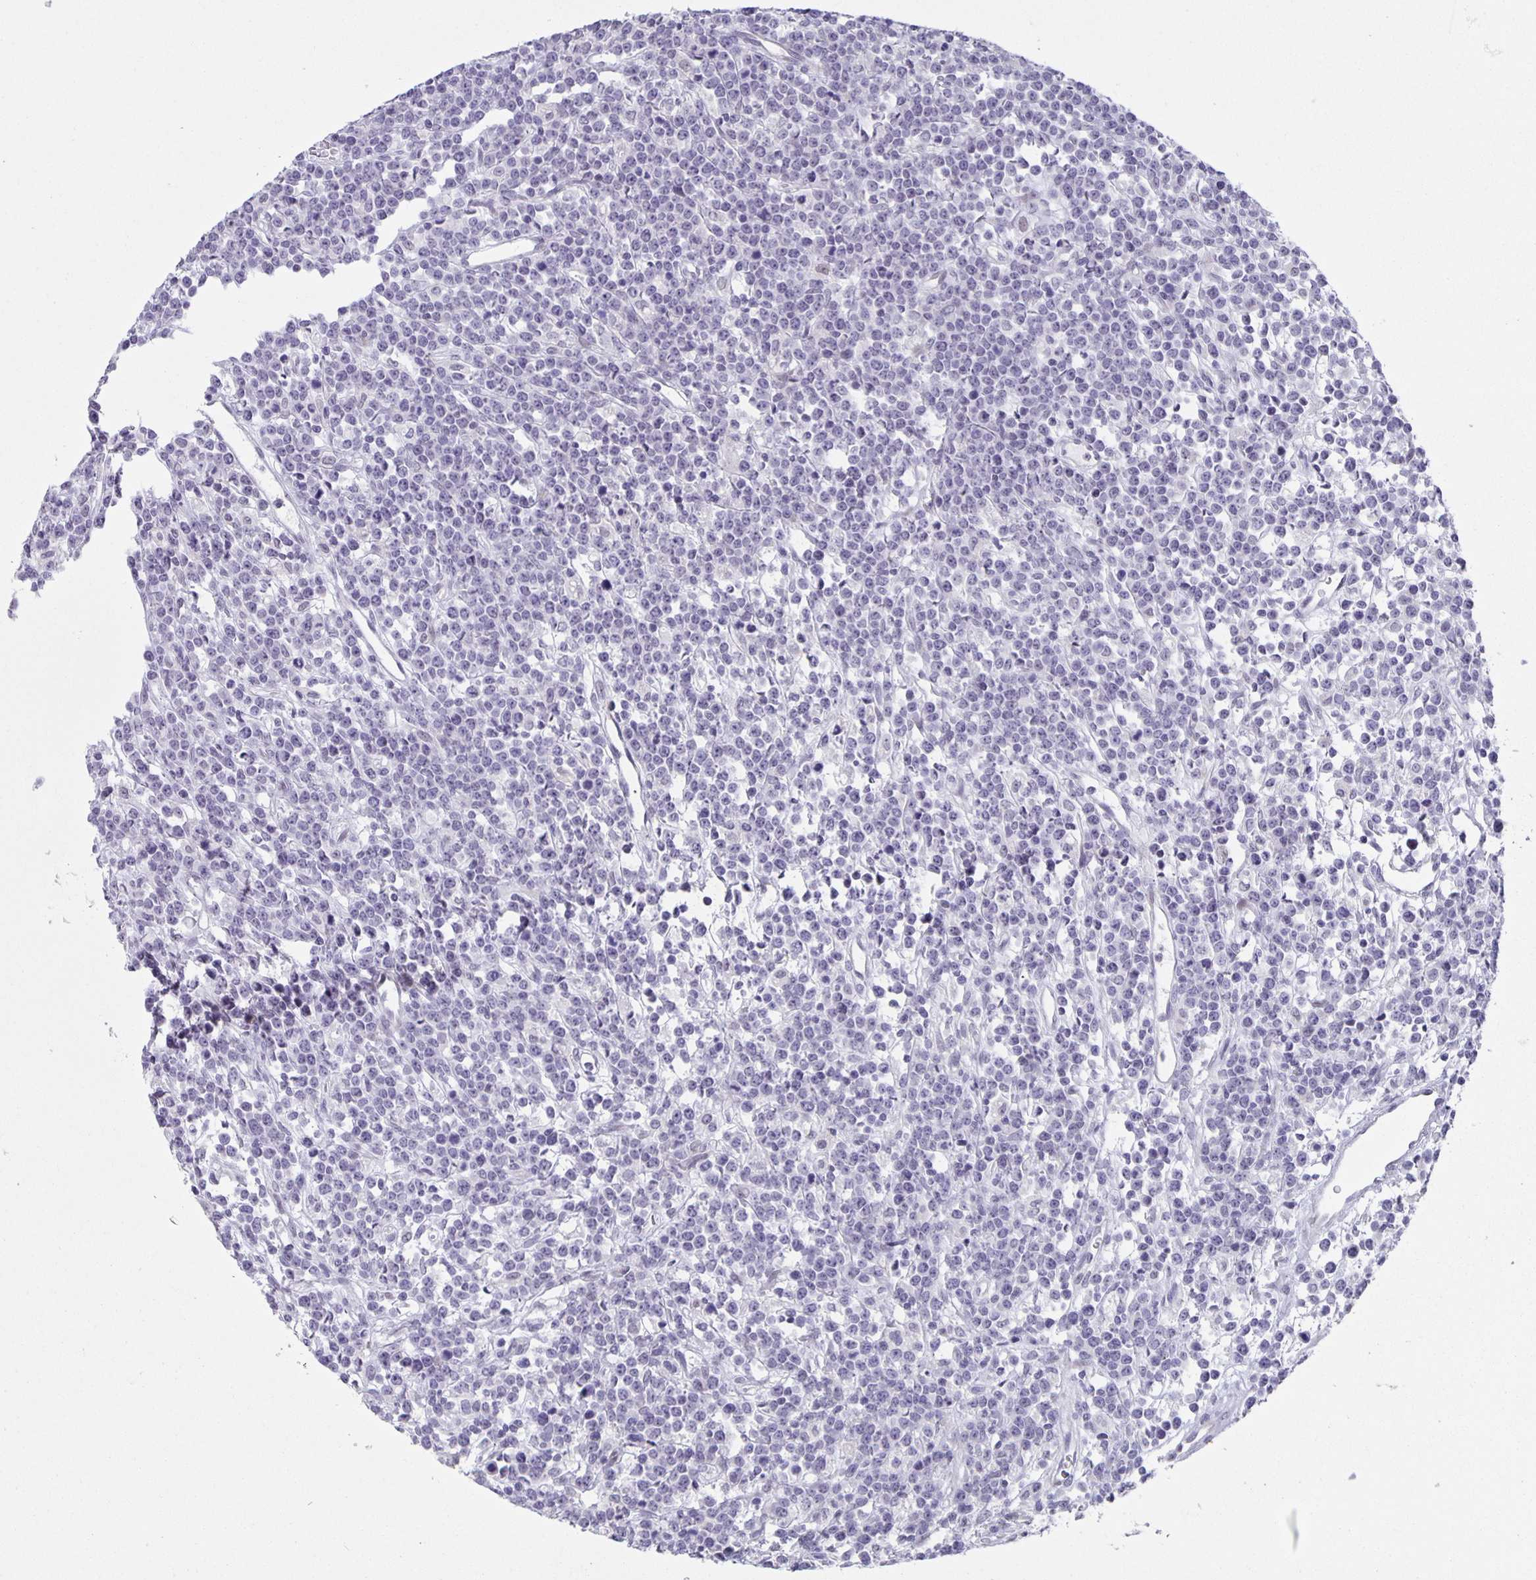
{"staining": {"intensity": "negative", "quantity": "none", "location": "none"}, "tissue": "lymphoma", "cell_type": "Tumor cells", "image_type": "cancer", "snomed": [{"axis": "morphology", "description": "Malignant lymphoma, non-Hodgkin's type, High grade"}, {"axis": "topography", "description": "Ovary"}], "caption": "High magnification brightfield microscopy of lymphoma stained with DAB (3,3'-diaminobenzidine) (brown) and counterstained with hematoxylin (blue): tumor cells show no significant expression.", "gene": "PHRF1", "patient": {"sex": "female", "age": 56}}